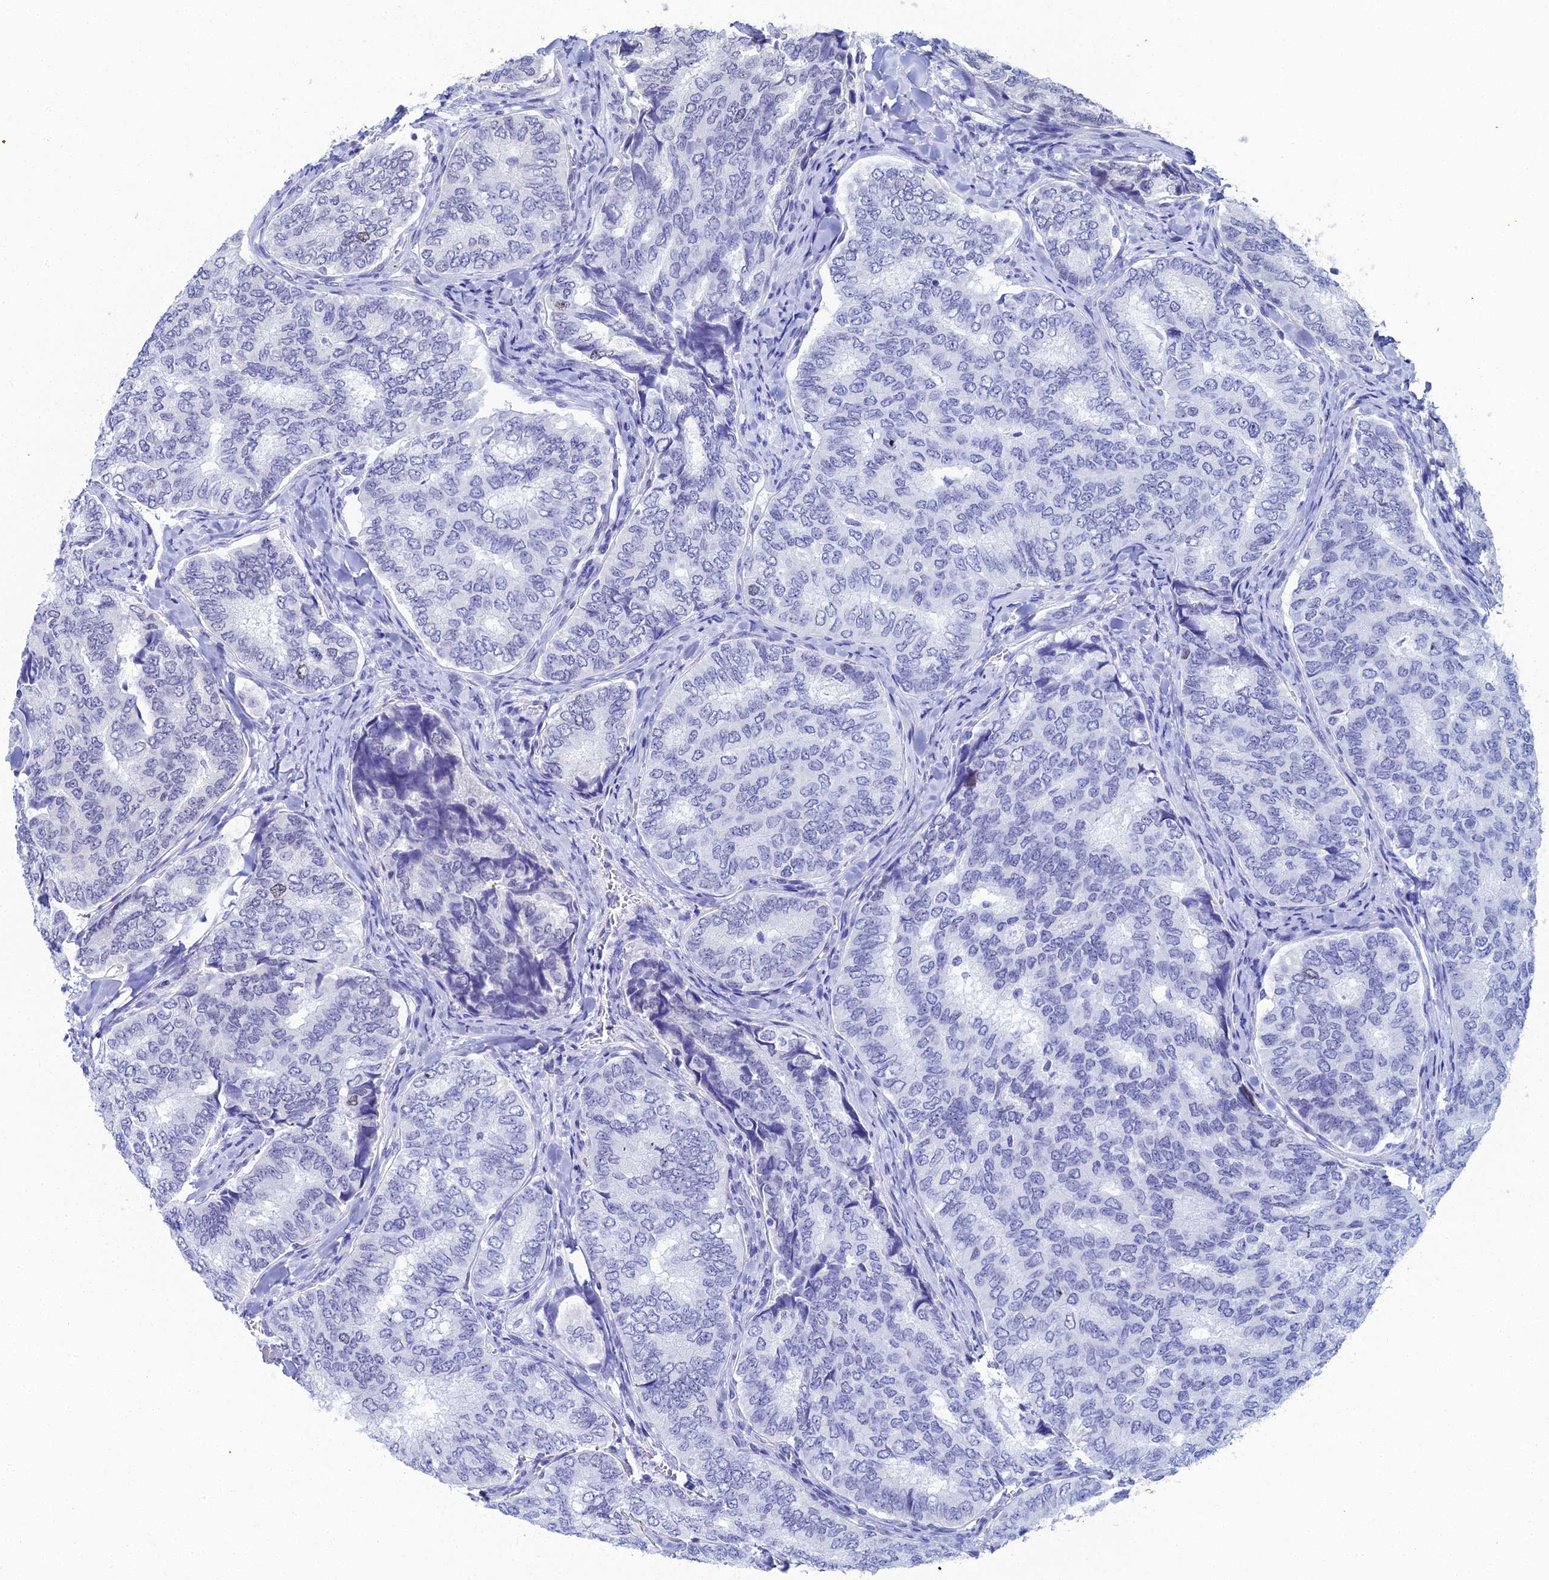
{"staining": {"intensity": "moderate", "quantity": "<25%", "location": "nuclear"}, "tissue": "thyroid cancer", "cell_type": "Tumor cells", "image_type": "cancer", "snomed": [{"axis": "morphology", "description": "Papillary adenocarcinoma, NOS"}, {"axis": "topography", "description": "Thyroid gland"}], "caption": "Immunohistochemistry of papillary adenocarcinoma (thyroid) shows low levels of moderate nuclear positivity in approximately <25% of tumor cells. The protein is shown in brown color, while the nuclei are stained blue.", "gene": "TAF9B", "patient": {"sex": "female", "age": 35}}